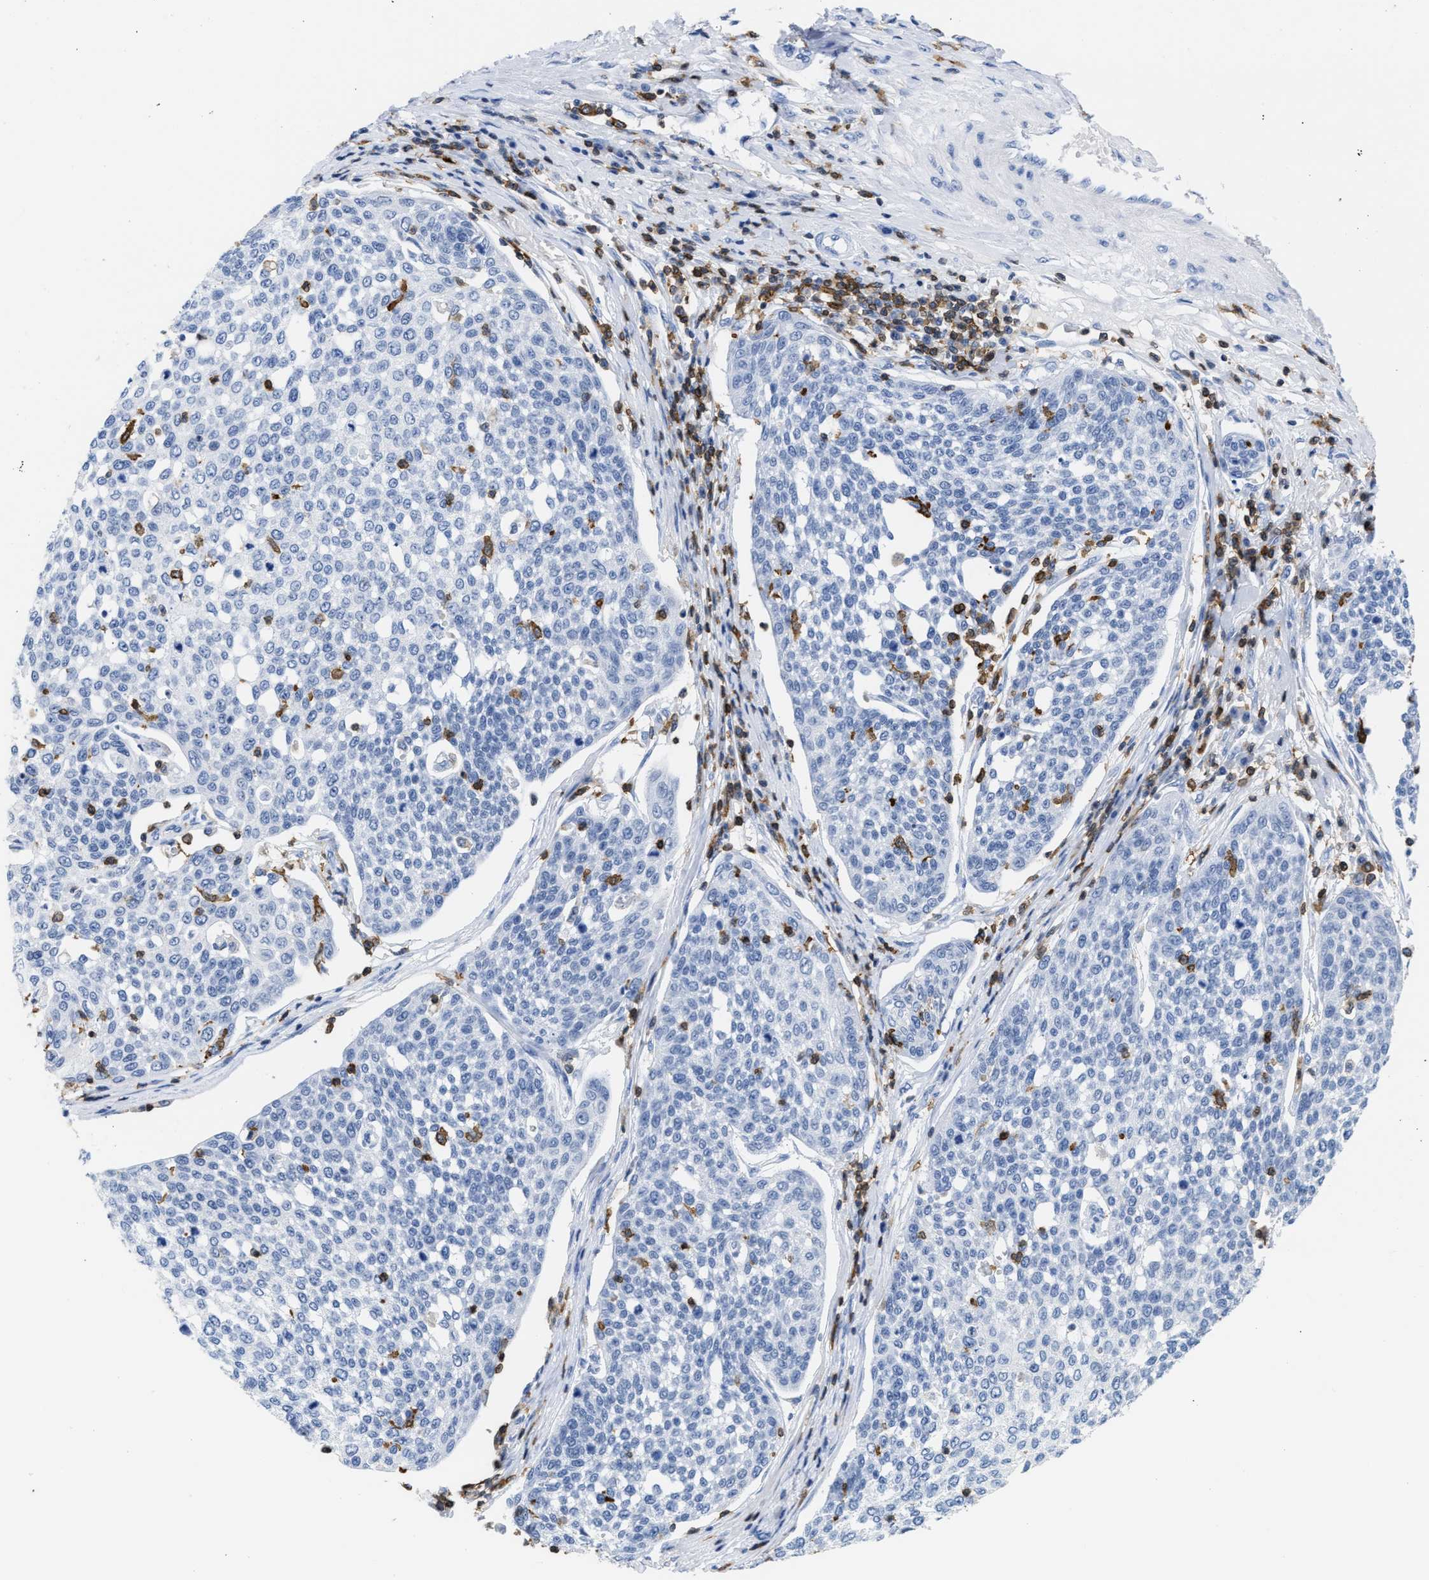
{"staining": {"intensity": "negative", "quantity": "none", "location": "none"}, "tissue": "cervical cancer", "cell_type": "Tumor cells", "image_type": "cancer", "snomed": [{"axis": "morphology", "description": "Squamous cell carcinoma, NOS"}, {"axis": "topography", "description": "Cervix"}], "caption": "Tumor cells are negative for protein expression in human squamous cell carcinoma (cervical).", "gene": "LCP1", "patient": {"sex": "female", "age": 34}}